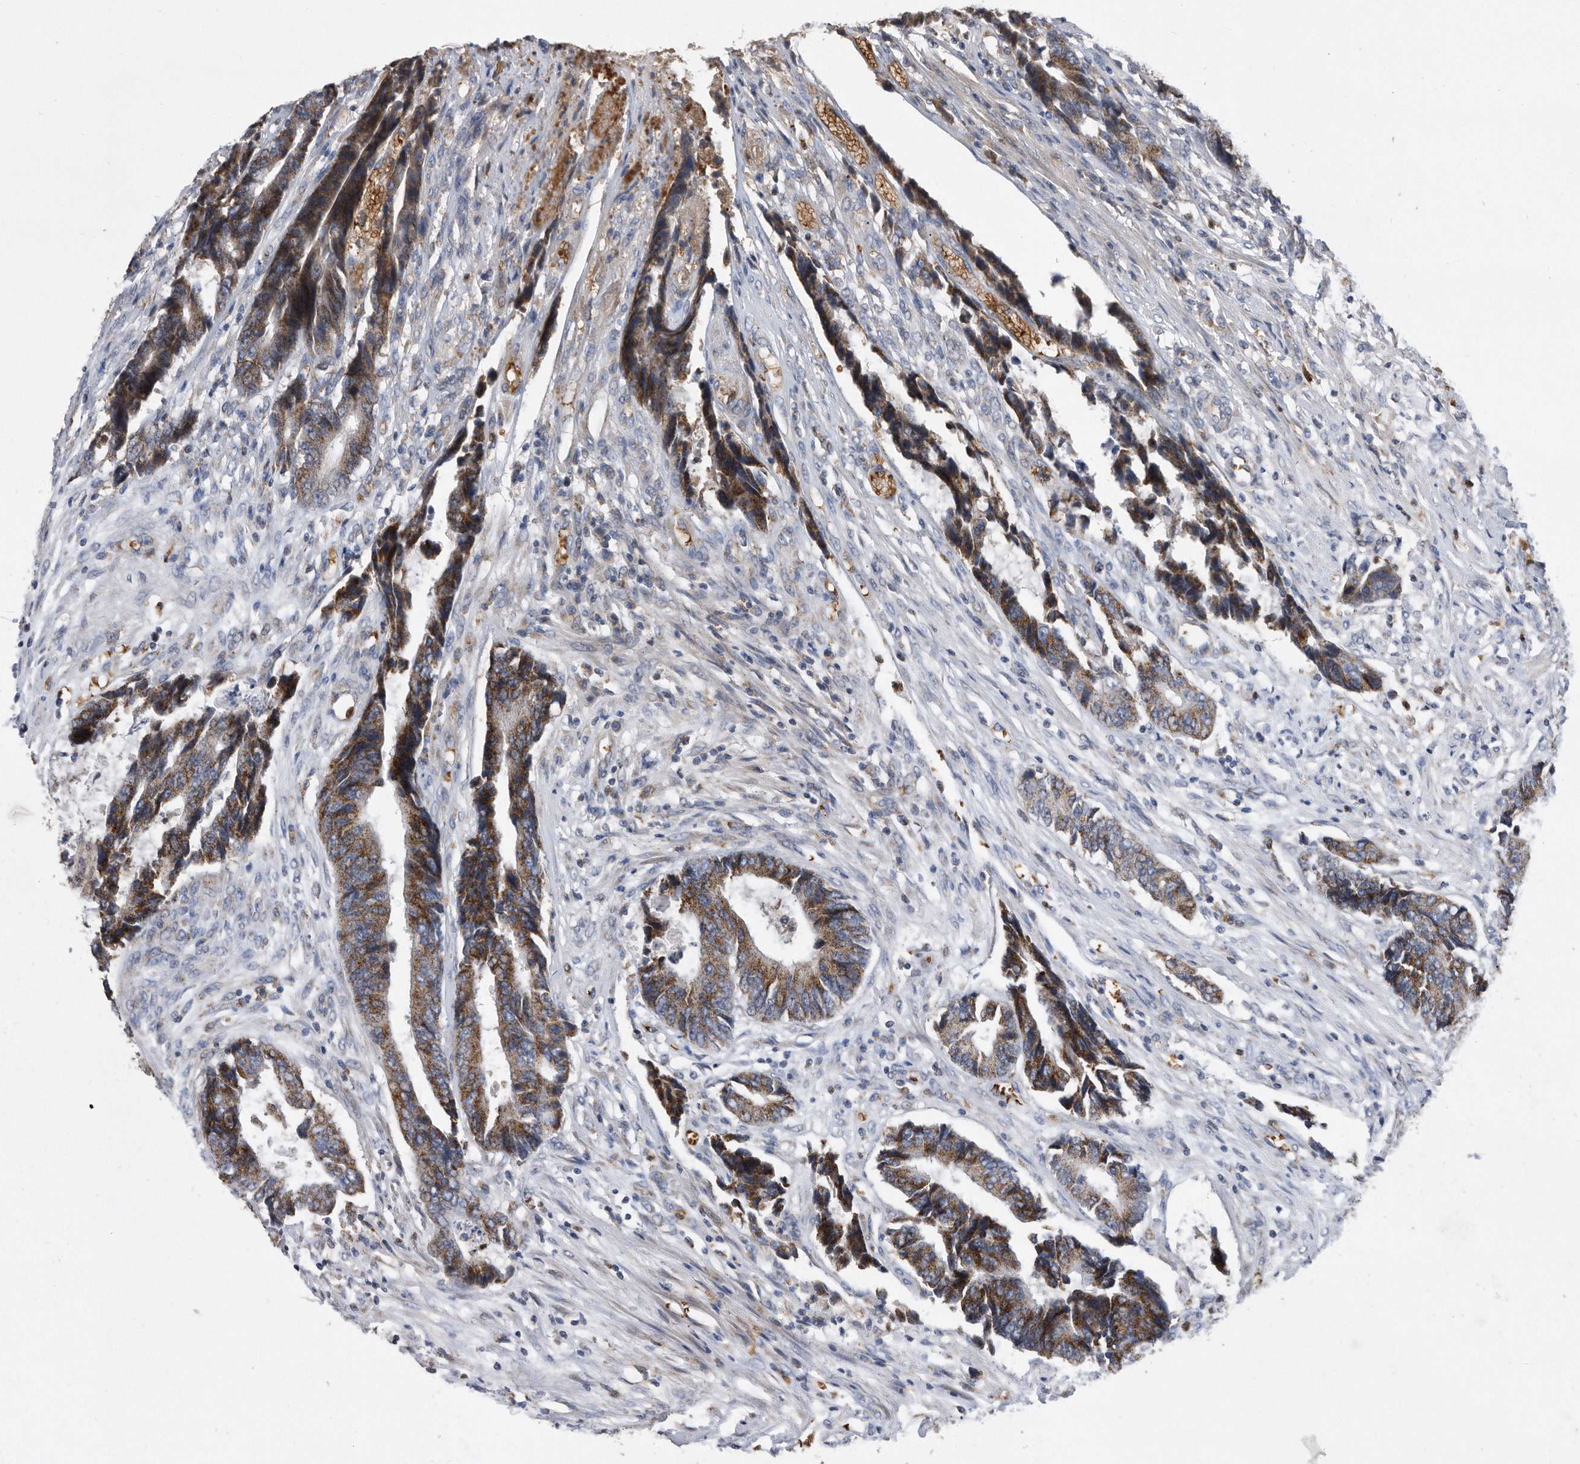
{"staining": {"intensity": "moderate", "quantity": ">75%", "location": "cytoplasmic/membranous"}, "tissue": "colorectal cancer", "cell_type": "Tumor cells", "image_type": "cancer", "snomed": [{"axis": "morphology", "description": "Adenocarcinoma, NOS"}, {"axis": "topography", "description": "Rectum"}], "caption": "High-magnification brightfield microscopy of colorectal adenocarcinoma stained with DAB (brown) and counterstained with hematoxylin (blue). tumor cells exhibit moderate cytoplasmic/membranous staining is present in approximately>75% of cells.", "gene": "CRISPLD2", "patient": {"sex": "male", "age": 84}}